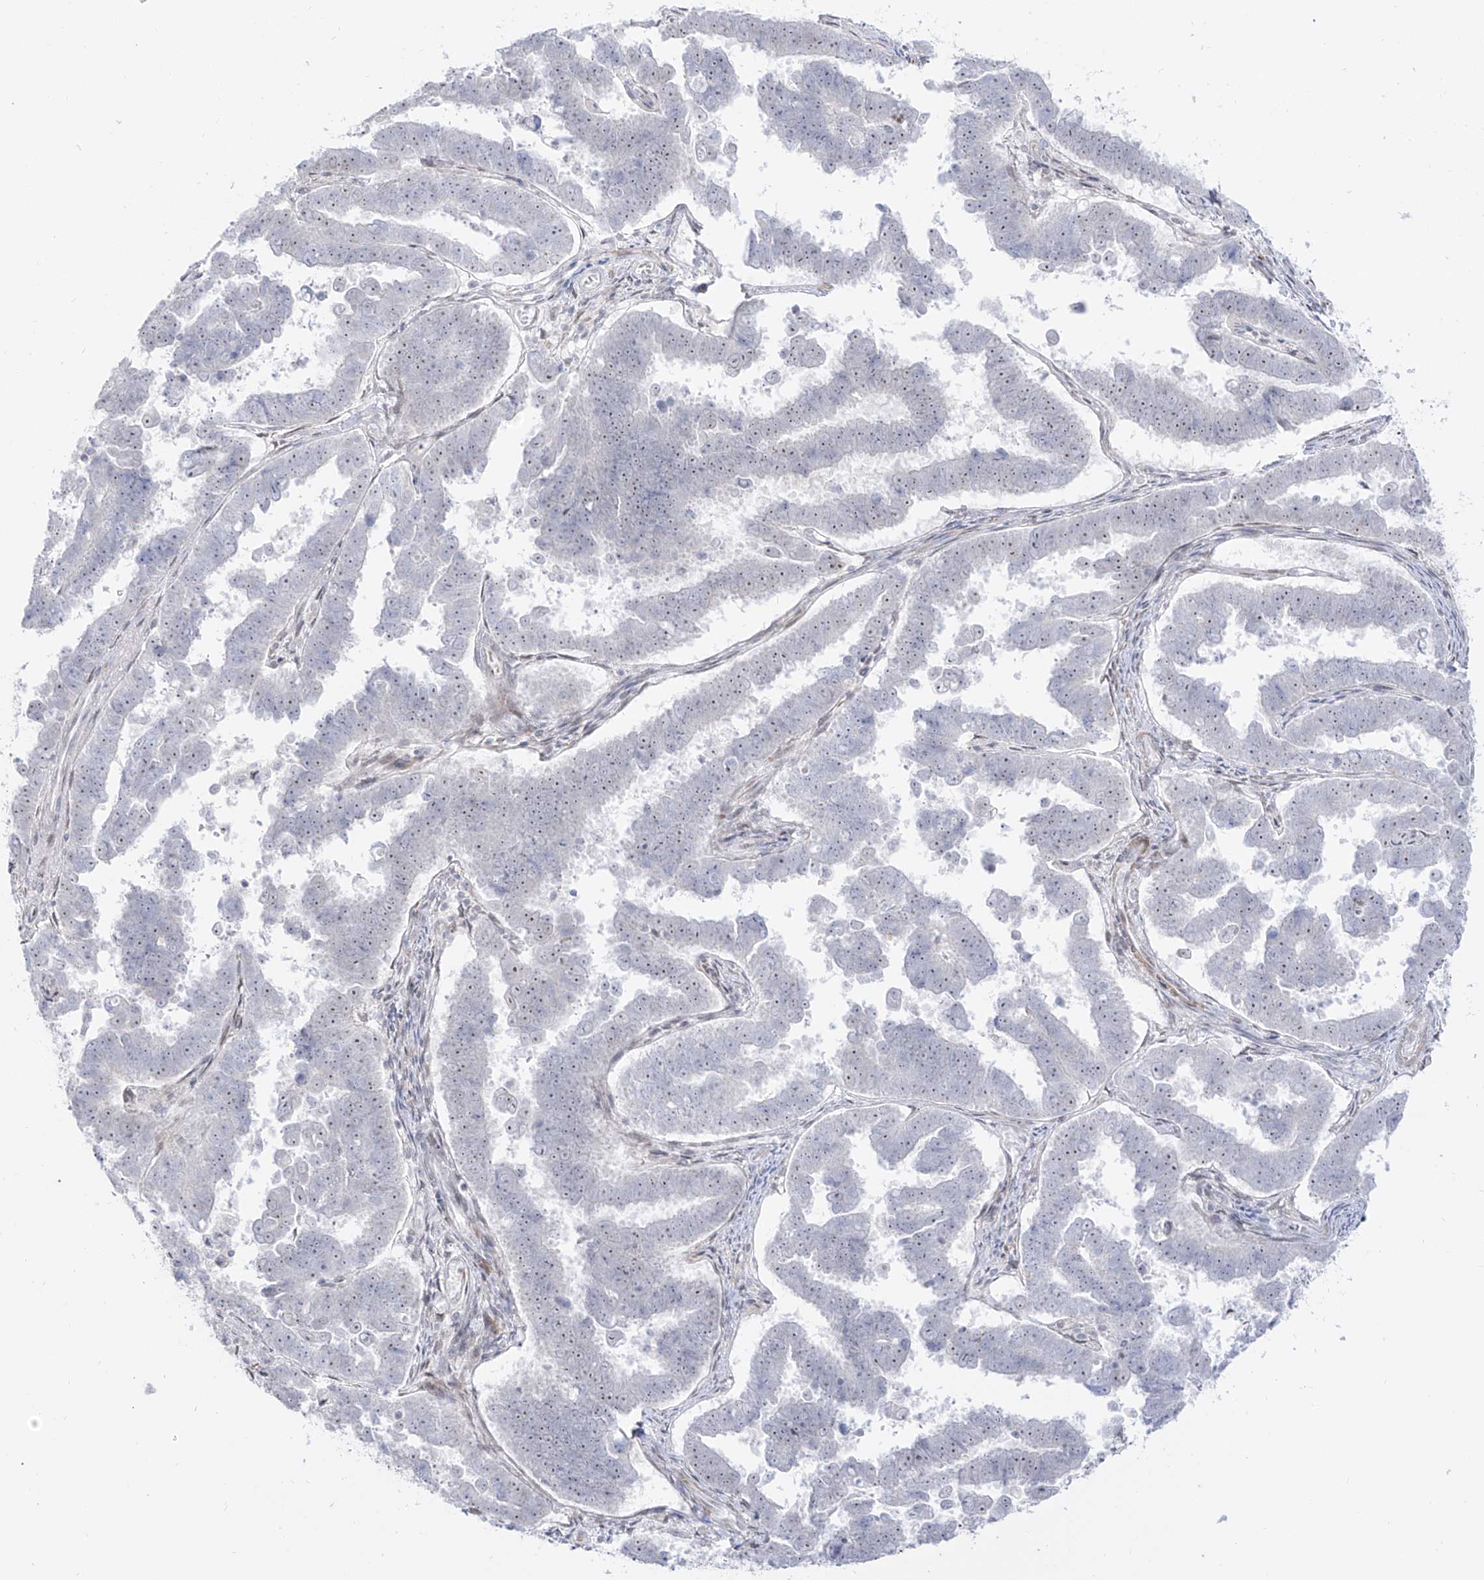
{"staining": {"intensity": "weak", "quantity": "<25%", "location": "nuclear"}, "tissue": "endometrial cancer", "cell_type": "Tumor cells", "image_type": "cancer", "snomed": [{"axis": "morphology", "description": "Adenocarcinoma, NOS"}, {"axis": "topography", "description": "Endometrium"}], "caption": "Human adenocarcinoma (endometrial) stained for a protein using immunohistochemistry (IHC) reveals no positivity in tumor cells.", "gene": "ZNF180", "patient": {"sex": "female", "age": 75}}